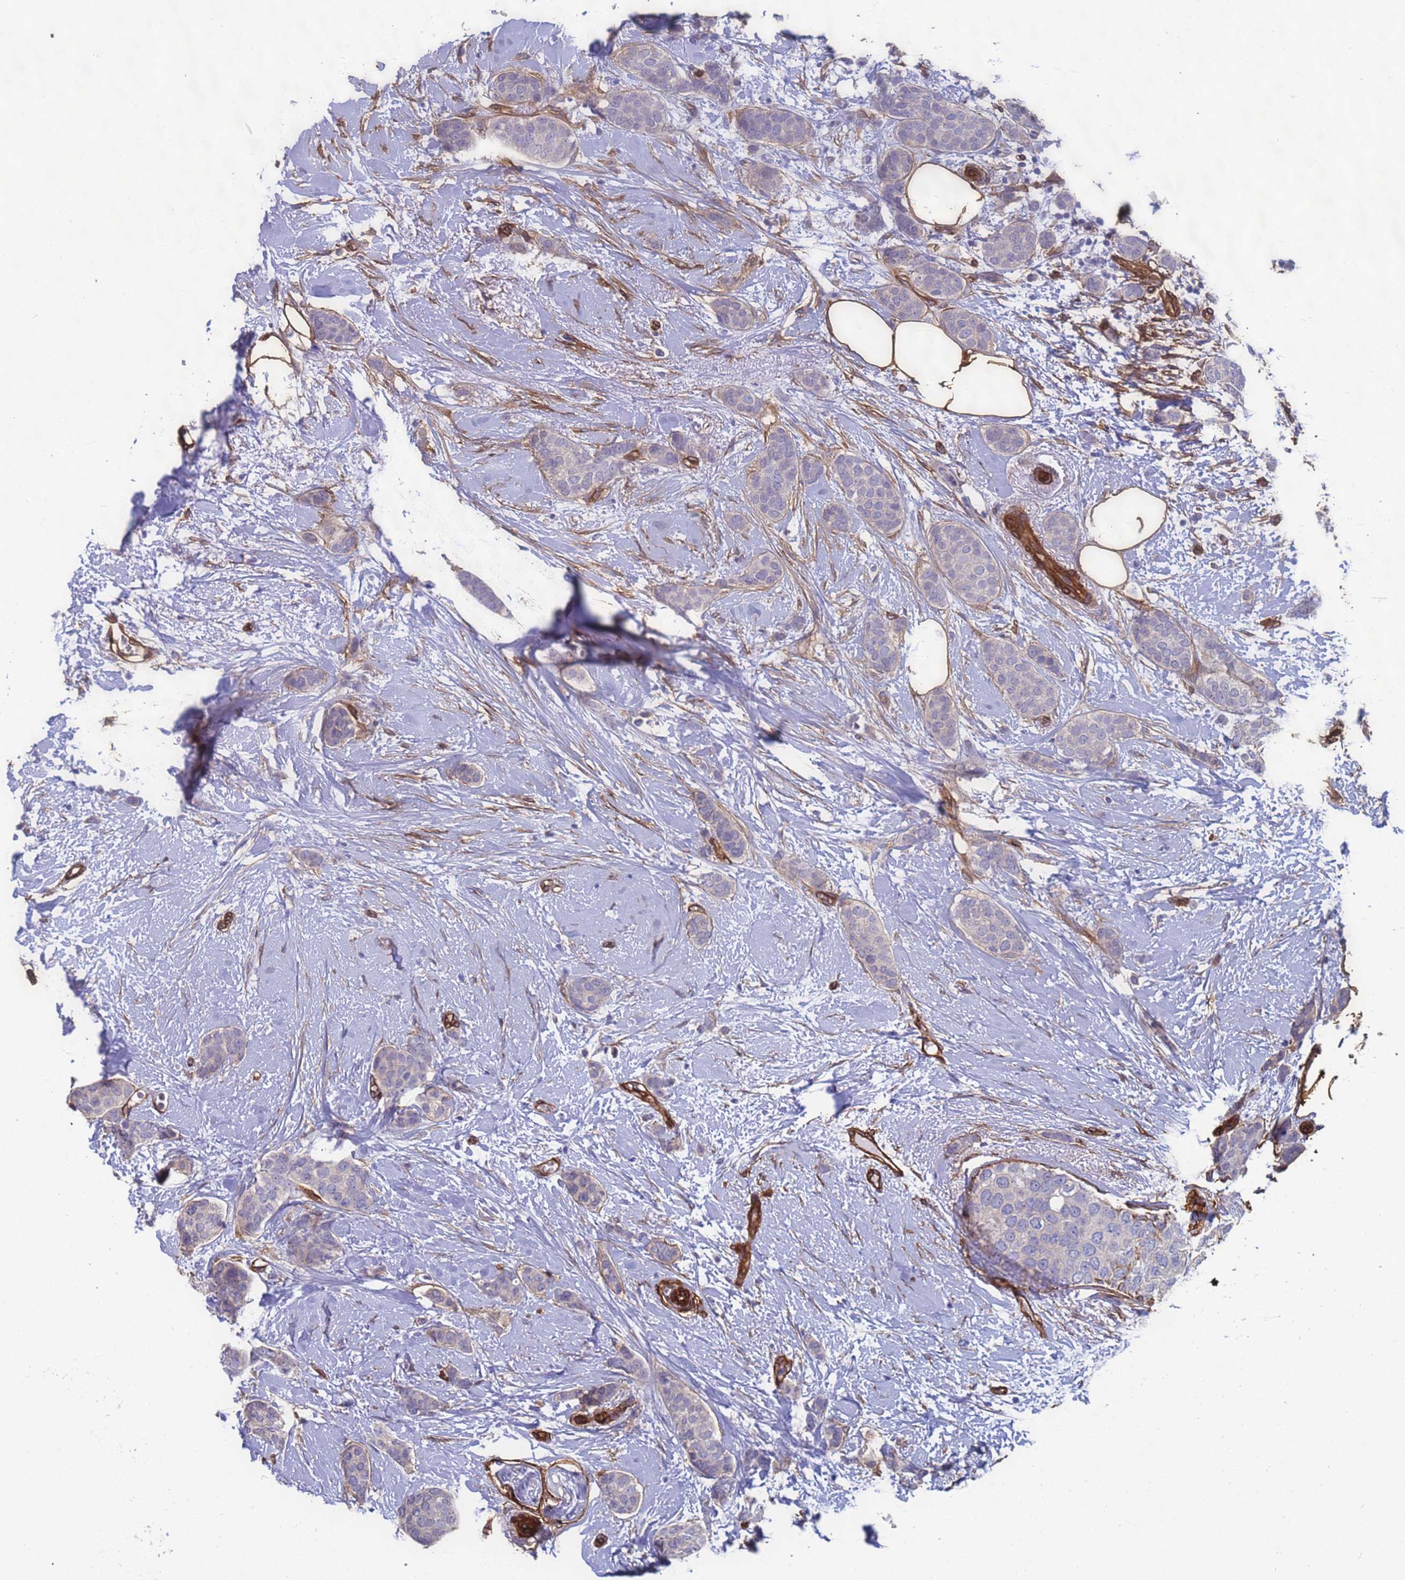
{"staining": {"intensity": "negative", "quantity": "none", "location": "none"}, "tissue": "breast cancer", "cell_type": "Tumor cells", "image_type": "cancer", "snomed": [{"axis": "morphology", "description": "Duct carcinoma"}, {"axis": "topography", "description": "Breast"}], "caption": "Tumor cells show no significant expression in breast cancer. The staining is performed using DAB brown chromogen with nuclei counter-stained in using hematoxylin.", "gene": "EHD2", "patient": {"sex": "female", "age": 72}}